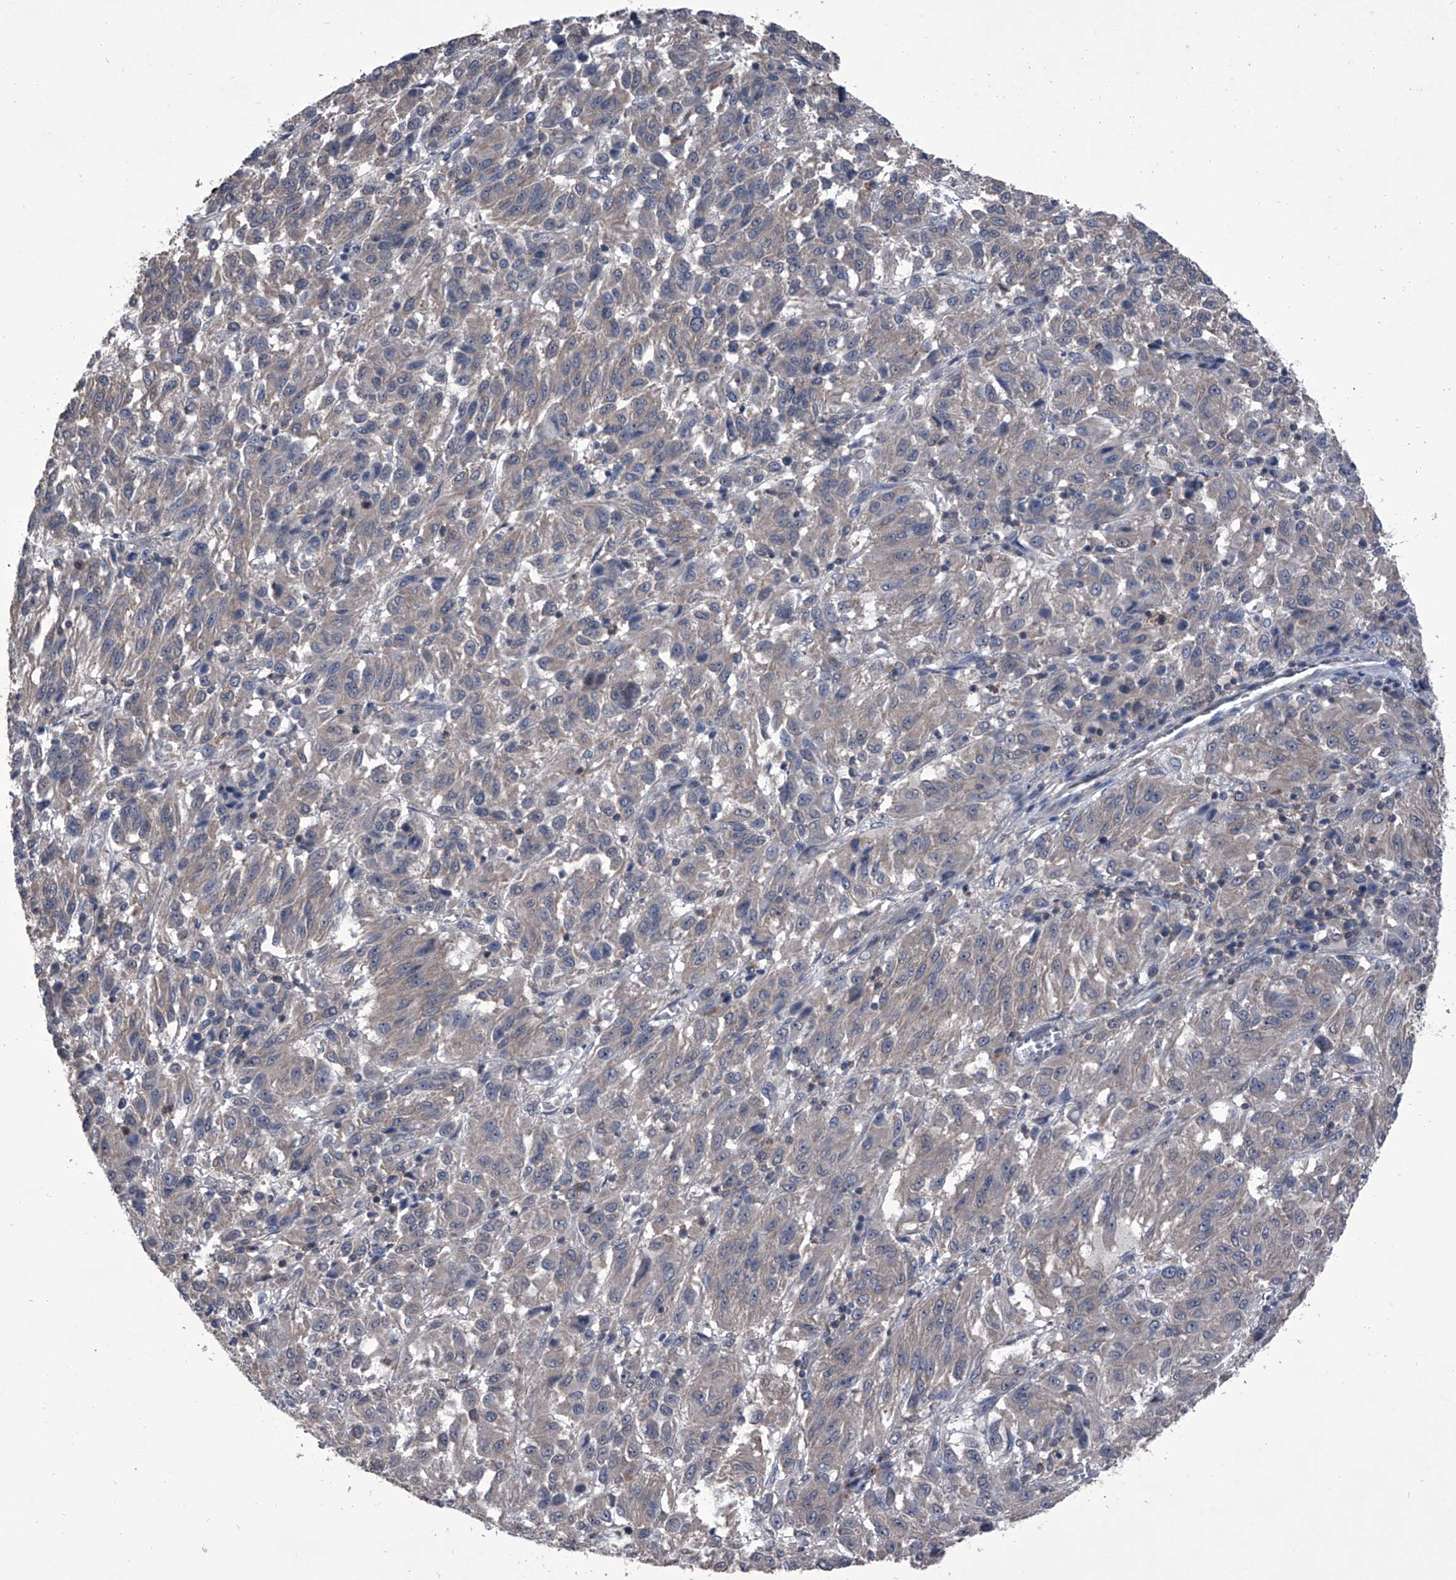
{"staining": {"intensity": "negative", "quantity": "none", "location": "none"}, "tissue": "melanoma", "cell_type": "Tumor cells", "image_type": "cancer", "snomed": [{"axis": "morphology", "description": "Malignant melanoma, Metastatic site"}, {"axis": "topography", "description": "Lung"}], "caption": "A high-resolution image shows IHC staining of malignant melanoma (metastatic site), which demonstrates no significant staining in tumor cells.", "gene": "PIP5K1A", "patient": {"sex": "male", "age": 64}}